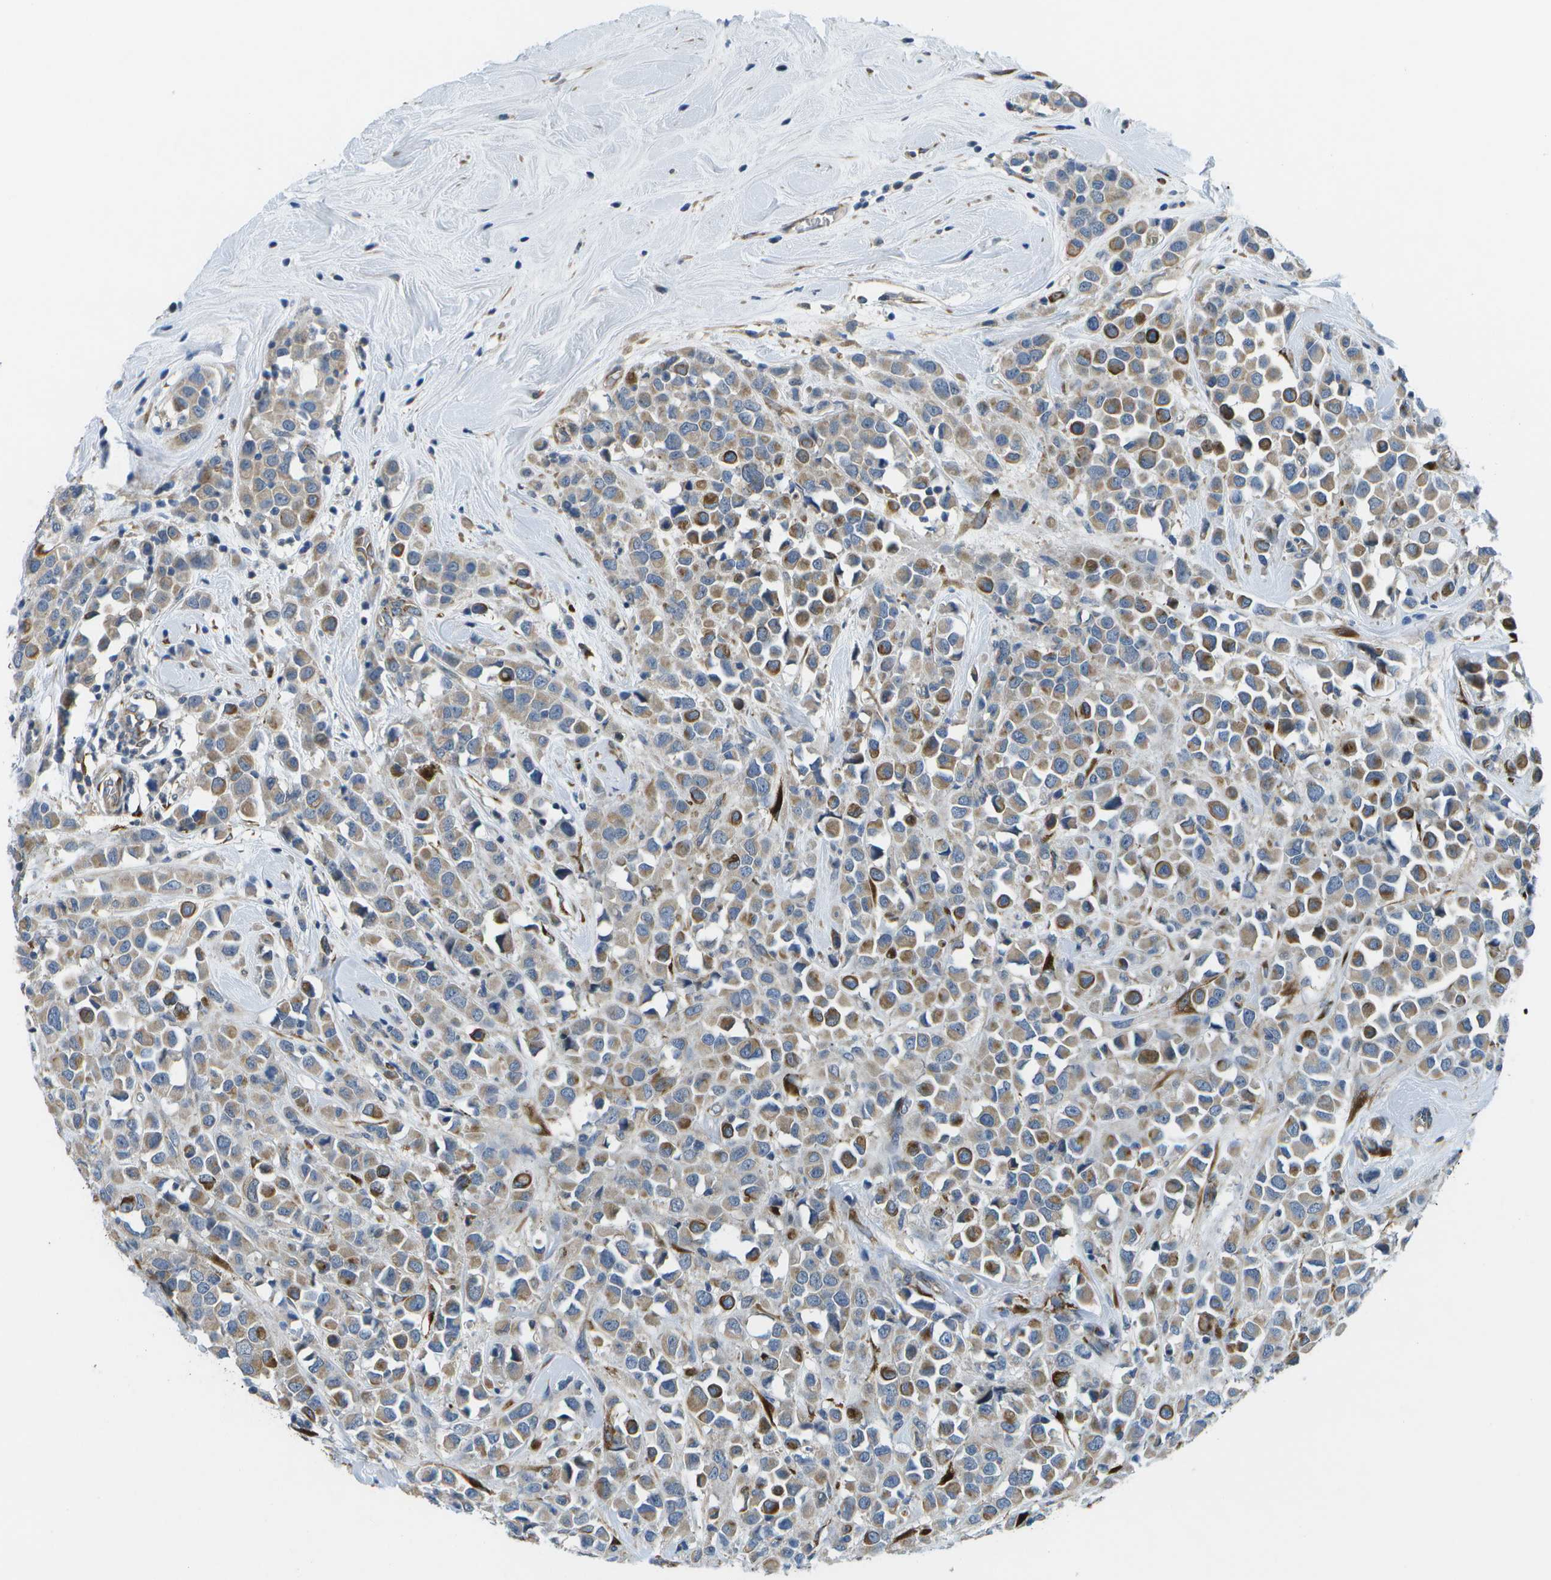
{"staining": {"intensity": "moderate", "quantity": "25%-75%", "location": "cytoplasmic/membranous"}, "tissue": "breast cancer", "cell_type": "Tumor cells", "image_type": "cancer", "snomed": [{"axis": "morphology", "description": "Duct carcinoma"}, {"axis": "topography", "description": "Breast"}], "caption": "Protein expression analysis of invasive ductal carcinoma (breast) reveals moderate cytoplasmic/membranous positivity in approximately 25%-75% of tumor cells. Immunohistochemistry (ihc) stains the protein in brown and the nuclei are stained blue.", "gene": "P3H1", "patient": {"sex": "female", "age": 61}}